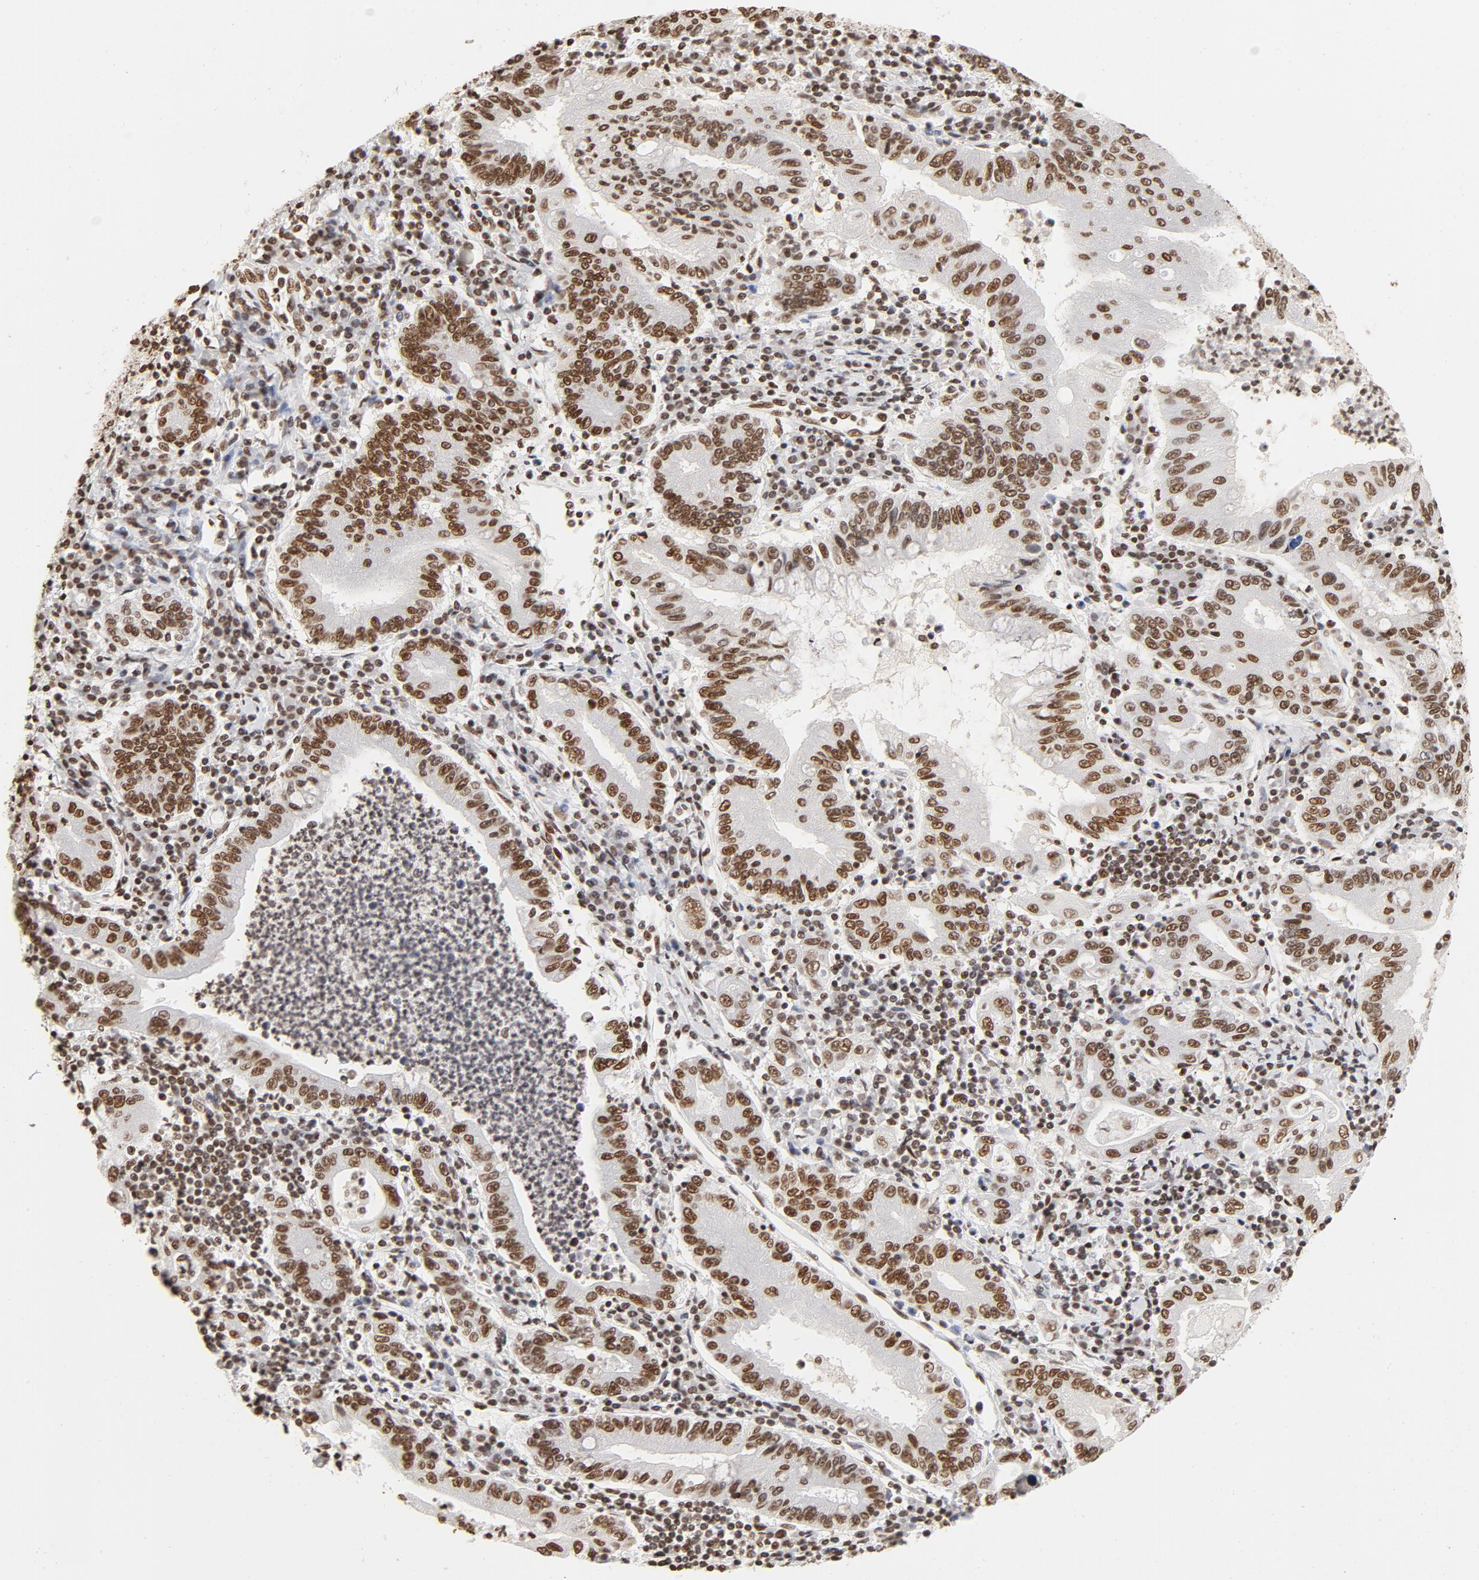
{"staining": {"intensity": "moderate", "quantity": ">75%", "location": "nuclear"}, "tissue": "stomach cancer", "cell_type": "Tumor cells", "image_type": "cancer", "snomed": [{"axis": "morphology", "description": "Normal tissue, NOS"}, {"axis": "morphology", "description": "Adenocarcinoma, NOS"}, {"axis": "topography", "description": "Esophagus"}, {"axis": "topography", "description": "Stomach, upper"}, {"axis": "topography", "description": "Peripheral nerve tissue"}], "caption": "Human stomach adenocarcinoma stained with a protein marker displays moderate staining in tumor cells.", "gene": "TP53BP1", "patient": {"sex": "male", "age": 62}}